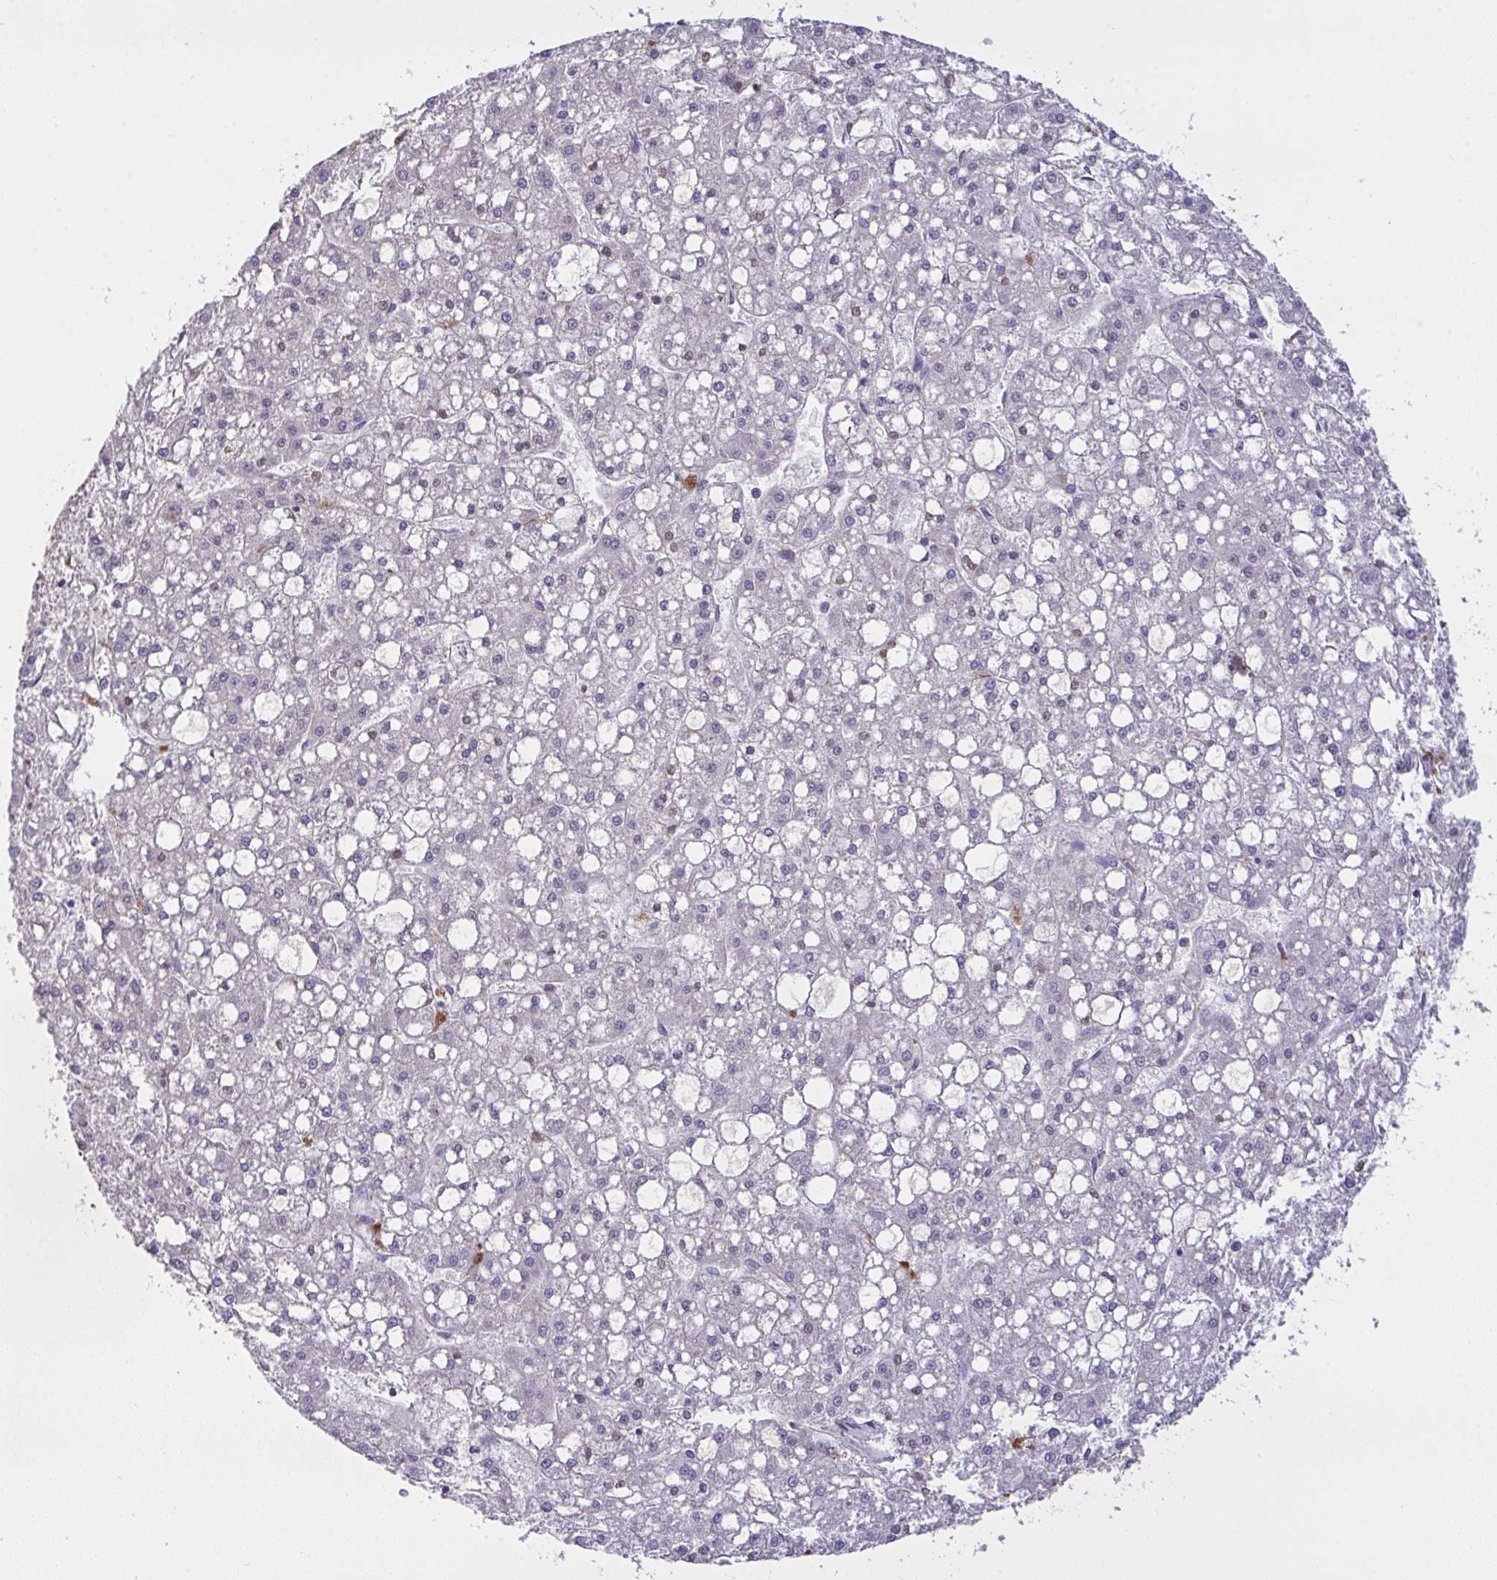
{"staining": {"intensity": "moderate", "quantity": "<25%", "location": "cytoplasmic/membranous"}, "tissue": "liver cancer", "cell_type": "Tumor cells", "image_type": "cancer", "snomed": [{"axis": "morphology", "description": "Carcinoma, Hepatocellular, NOS"}, {"axis": "topography", "description": "Liver"}], "caption": "A brown stain shows moderate cytoplasmic/membranous positivity of a protein in human hepatocellular carcinoma (liver) tumor cells. (DAB IHC, brown staining for protein, blue staining for nuclei).", "gene": "MICOS10", "patient": {"sex": "male", "age": 67}}